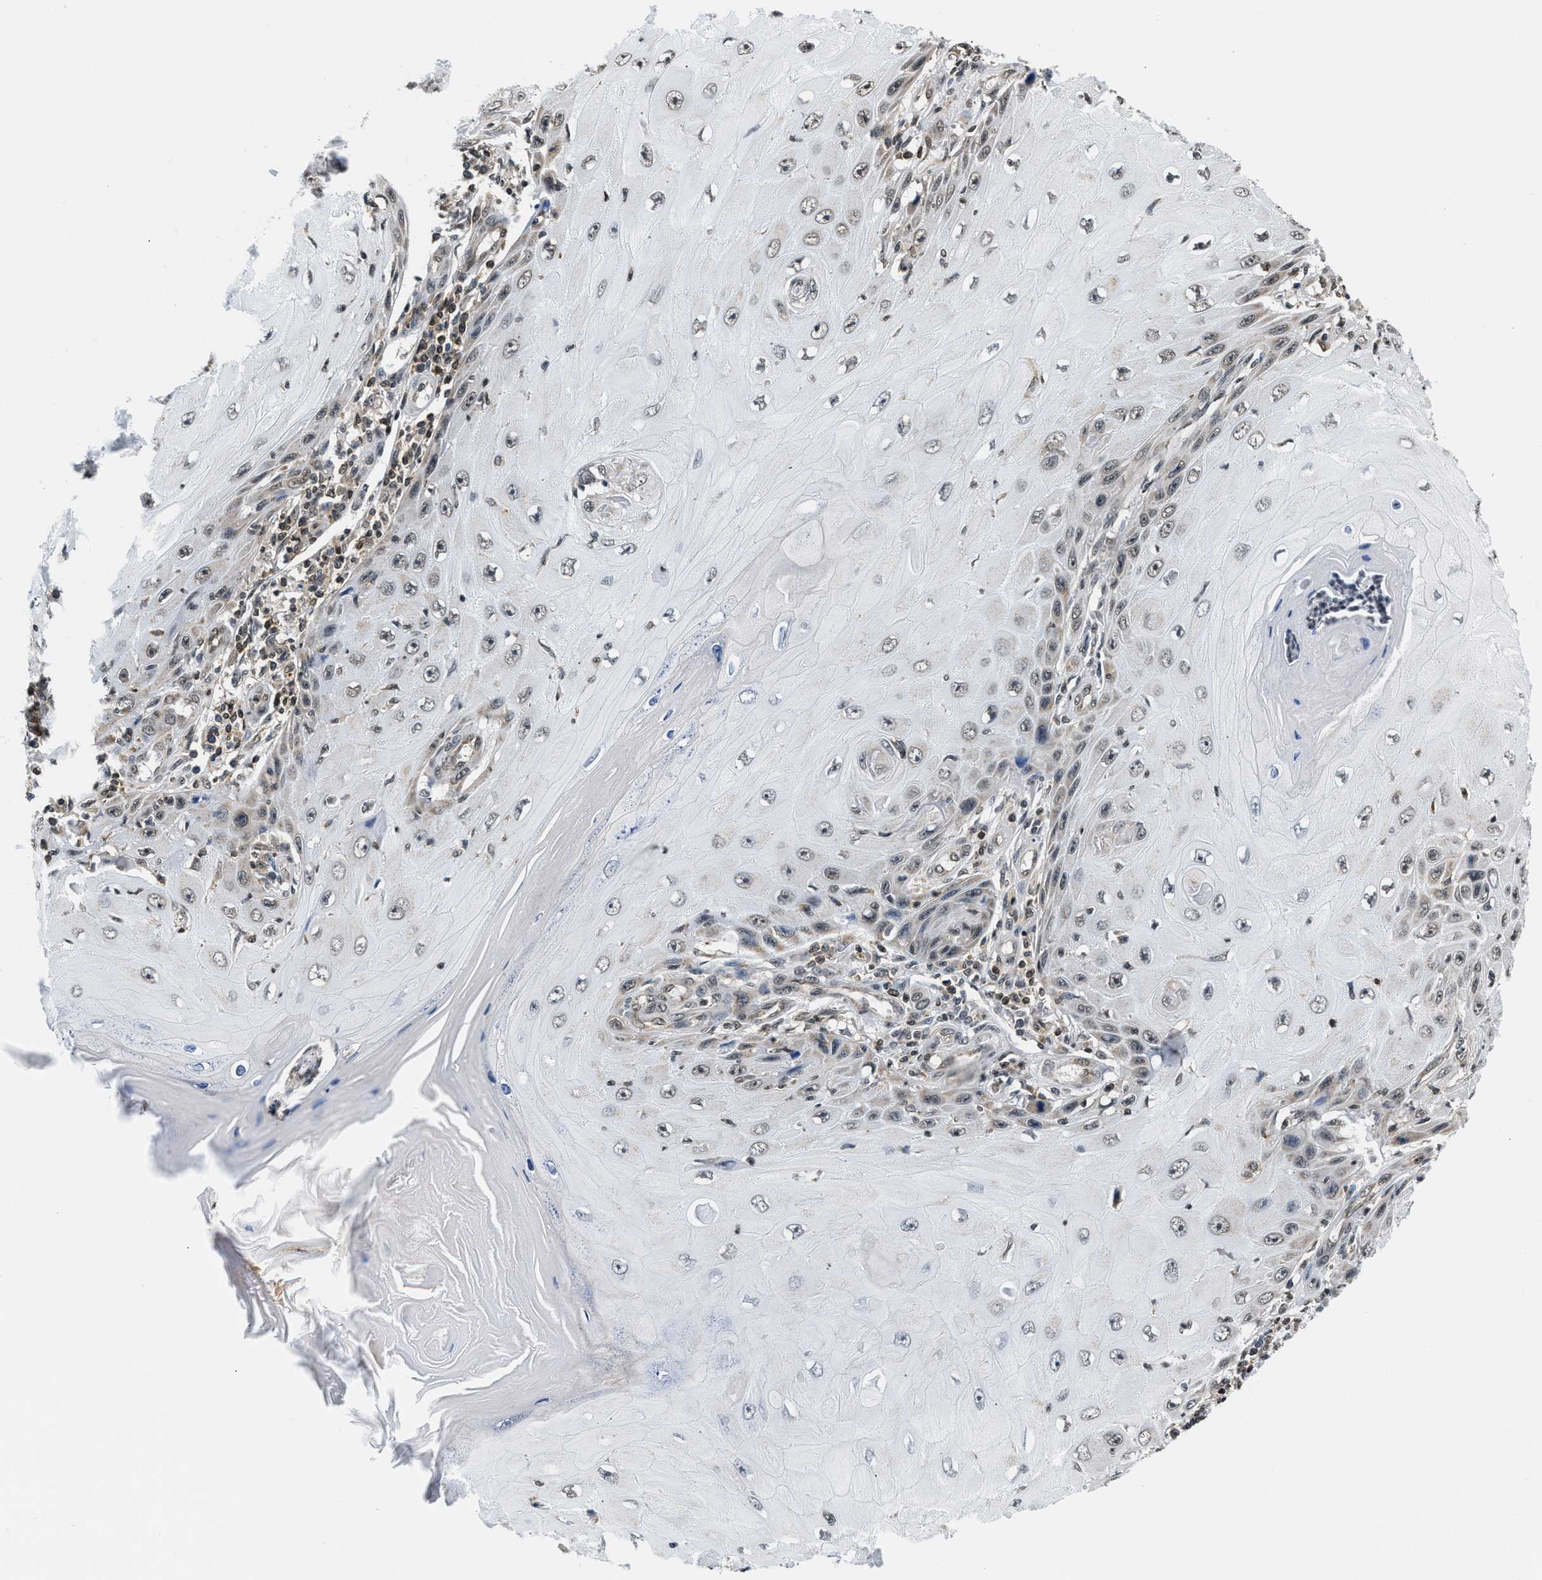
{"staining": {"intensity": "weak", "quantity": "<25%", "location": "nuclear"}, "tissue": "skin cancer", "cell_type": "Tumor cells", "image_type": "cancer", "snomed": [{"axis": "morphology", "description": "Squamous cell carcinoma, NOS"}, {"axis": "topography", "description": "Skin"}], "caption": "Tumor cells are negative for brown protein staining in skin cancer.", "gene": "STK10", "patient": {"sex": "female", "age": 73}}